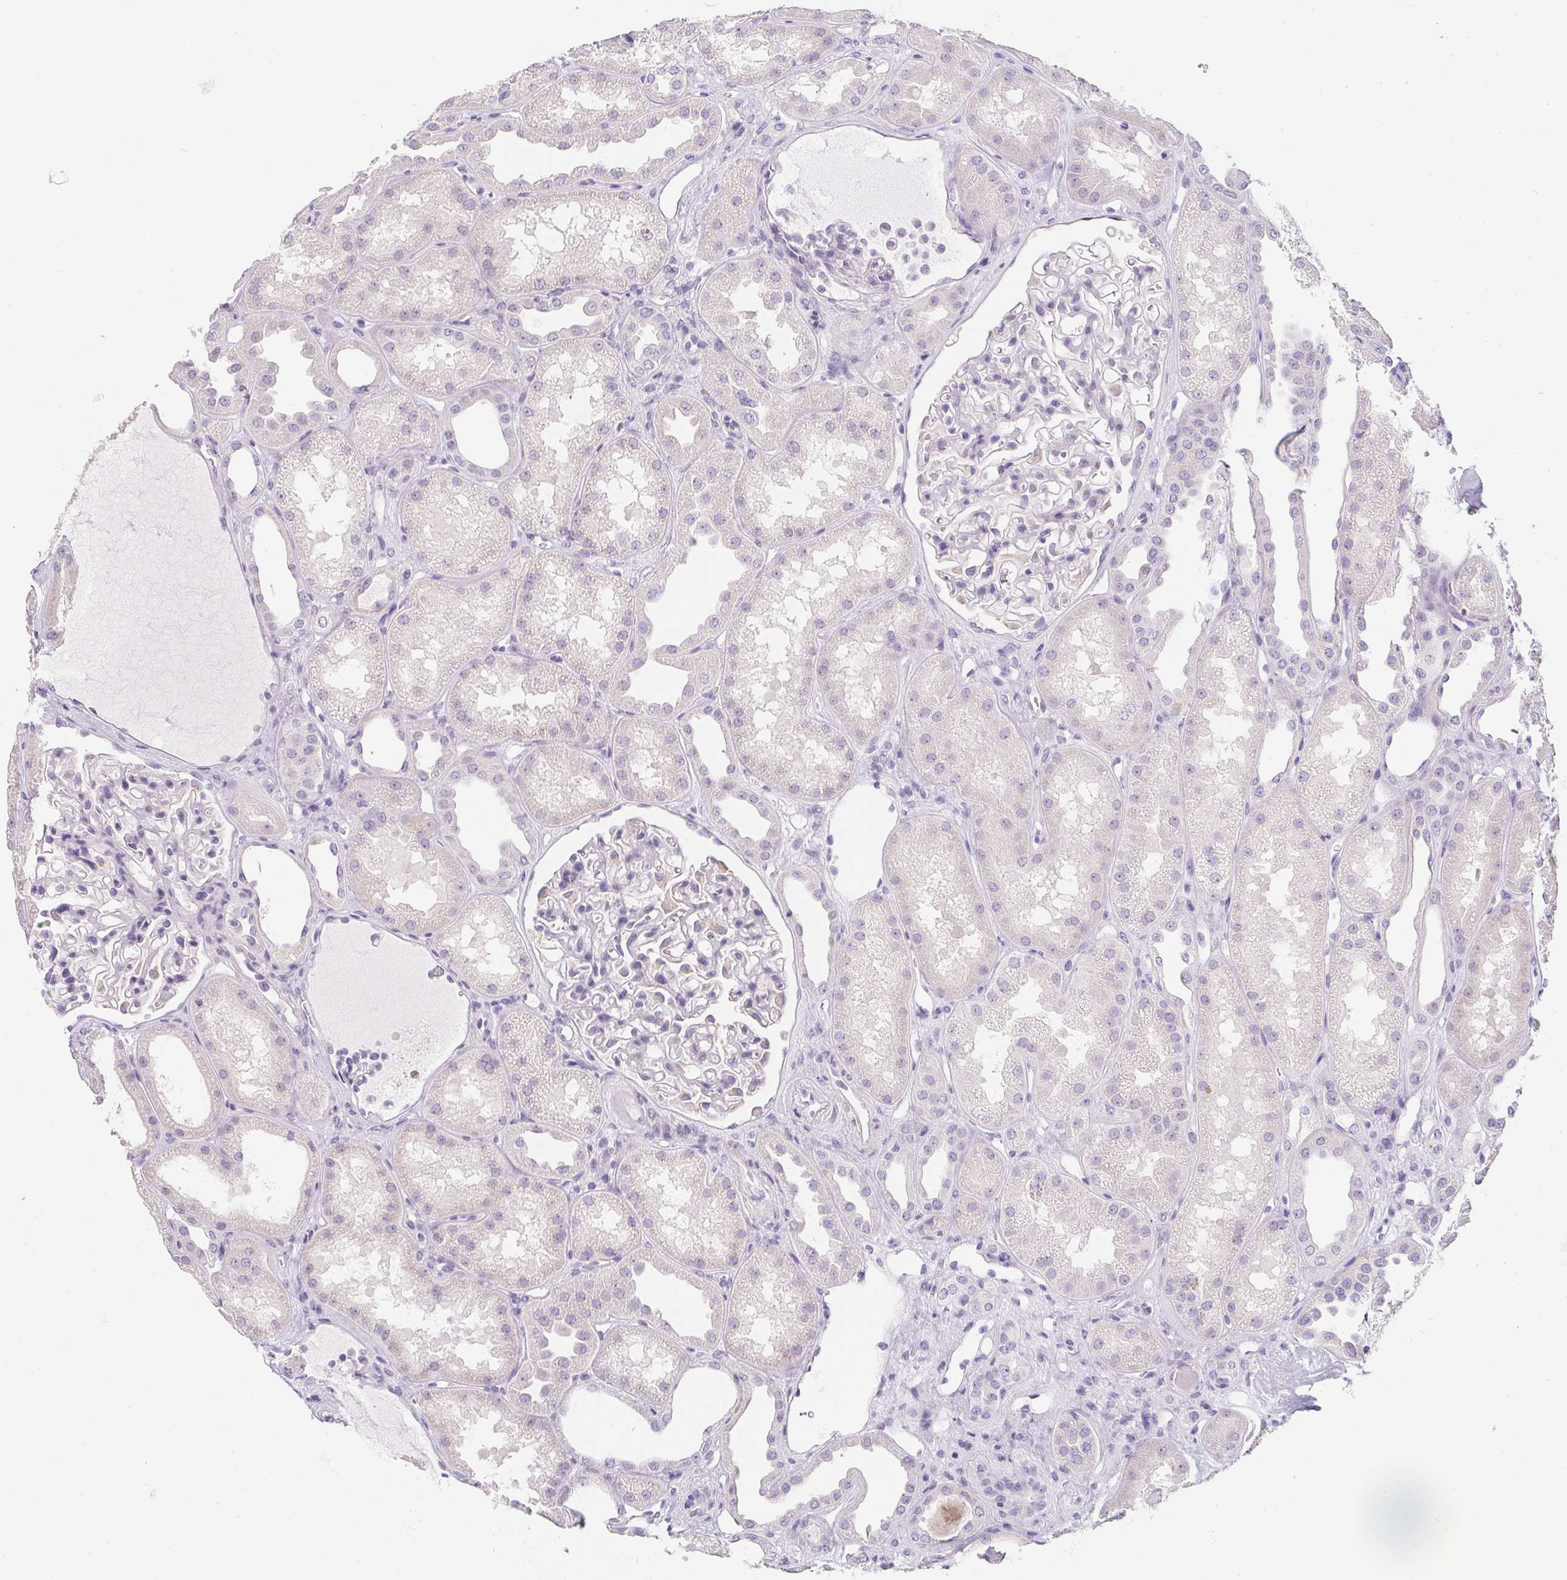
{"staining": {"intensity": "negative", "quantity": "none", "location": "none"}, "tissue": "kidney", "cell_type": "Cells in glomeruli", "image_type": "normal", "snomed": [{"axis": "morphology", "description": "Normal tissue, NOS"}, {"axis": "topography", "description": "Kidney"}], "caption": "High power microscopy histopathology image of an immunohistochemistry histopathology image of unremarkable kidney, revealing no significant expression in cells in glomeruli. (DAB (3,3'-diaminobenzidine) immunohistochemistry visualized using brightfield microscopy, high magnification).", "gene": "MAP1A", "patient": {"sex": "male", "age": 61}}